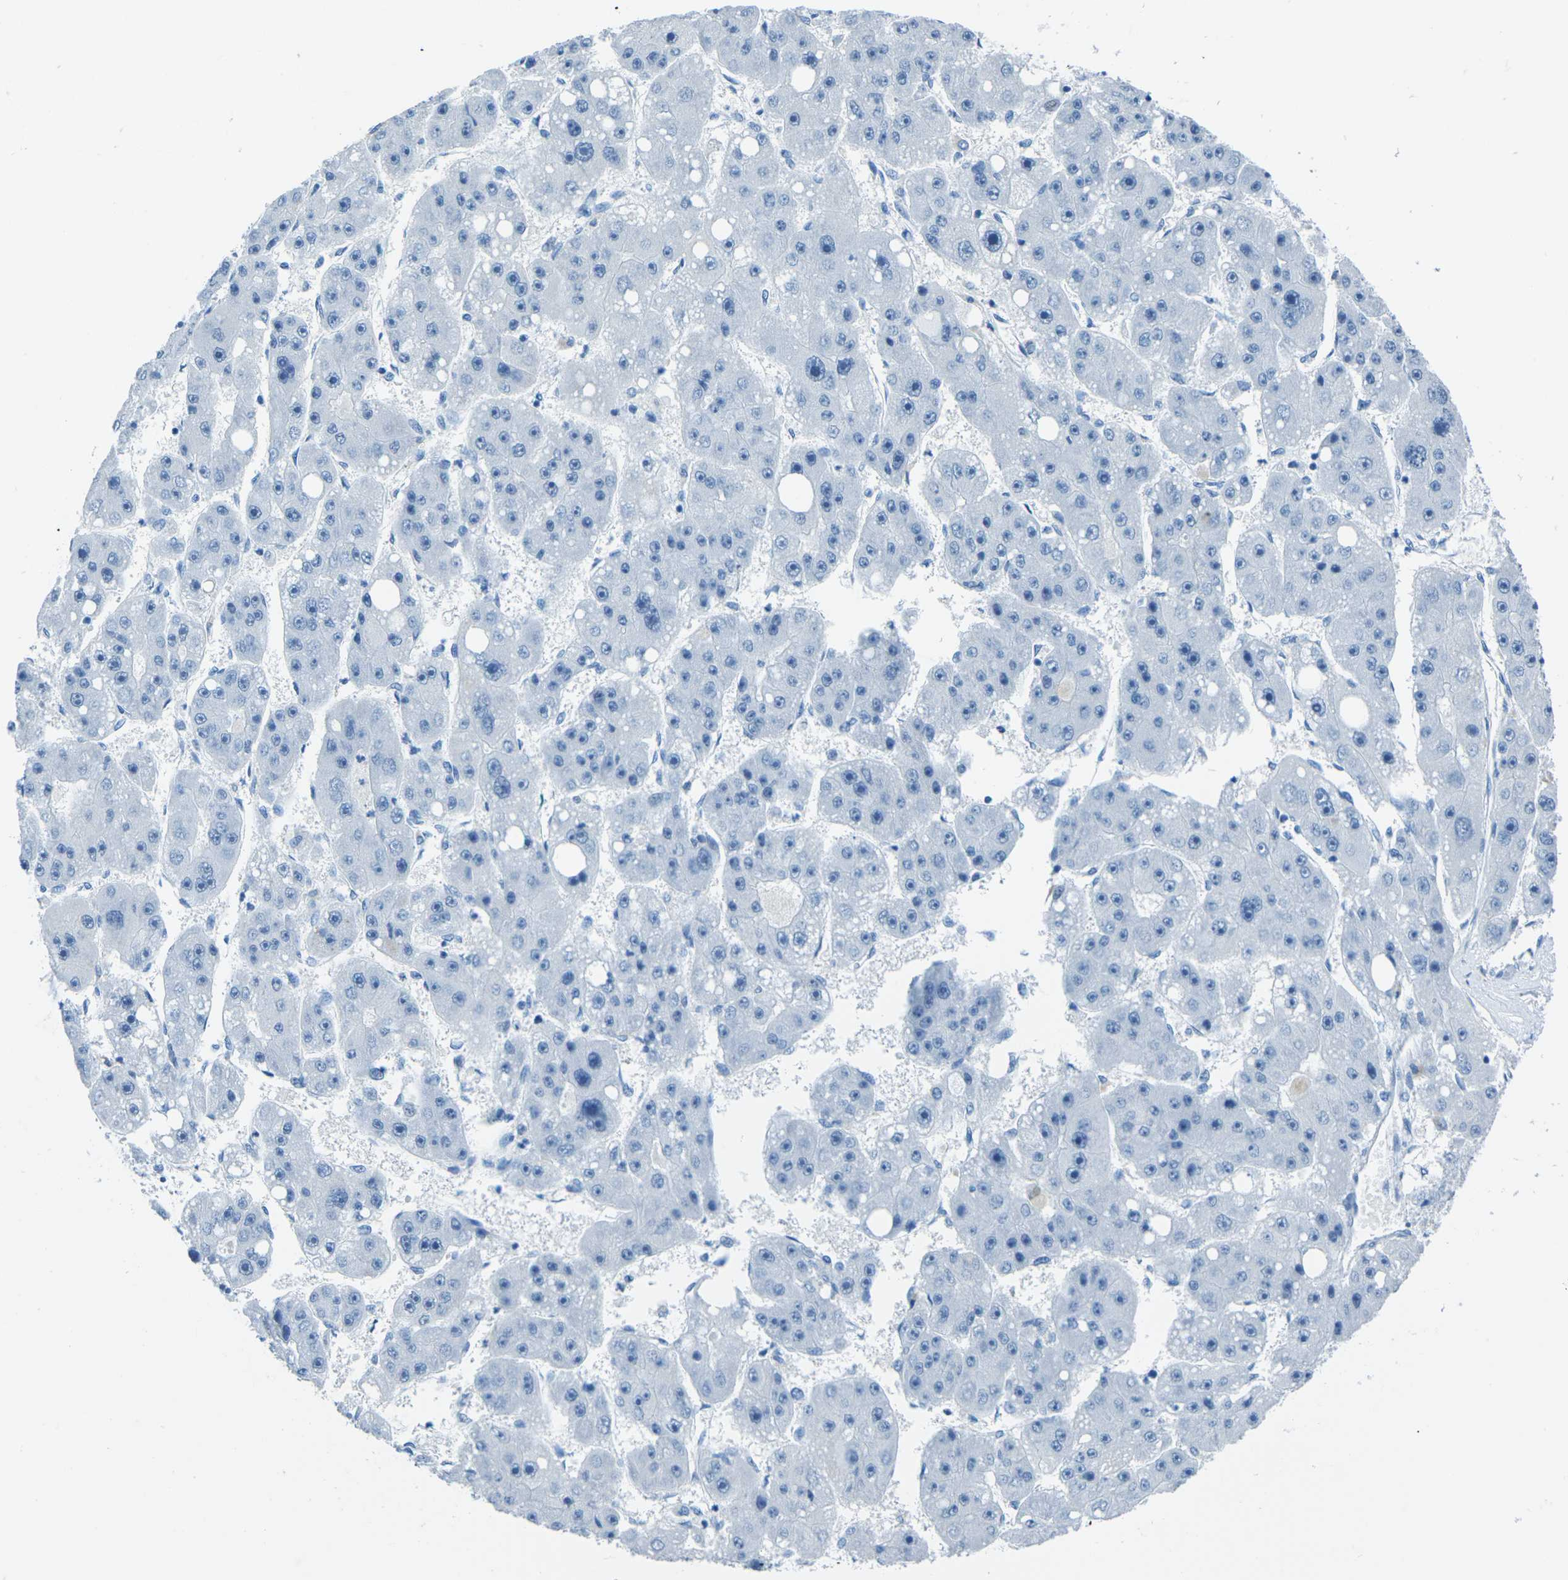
{"staining": {"intensity": "negative", "quantity": "none", "location": "none"}, "tissue": "liver cancer", "cell_type": "Tumor cells", "image_type": "cancer", "snomed": [{"axis": "morphology", "description": "Carcinoma, Hepatocellular, NOS"}, {"axis": "topography", "description": "Liver"}], "caption": "Human liver cancer (hepatocellular carcinoma) stained for a protein using IHC displays no positivity in tumor cells.", "gene": "MYH8", "patient": {"sex": "female", "age": 61}}